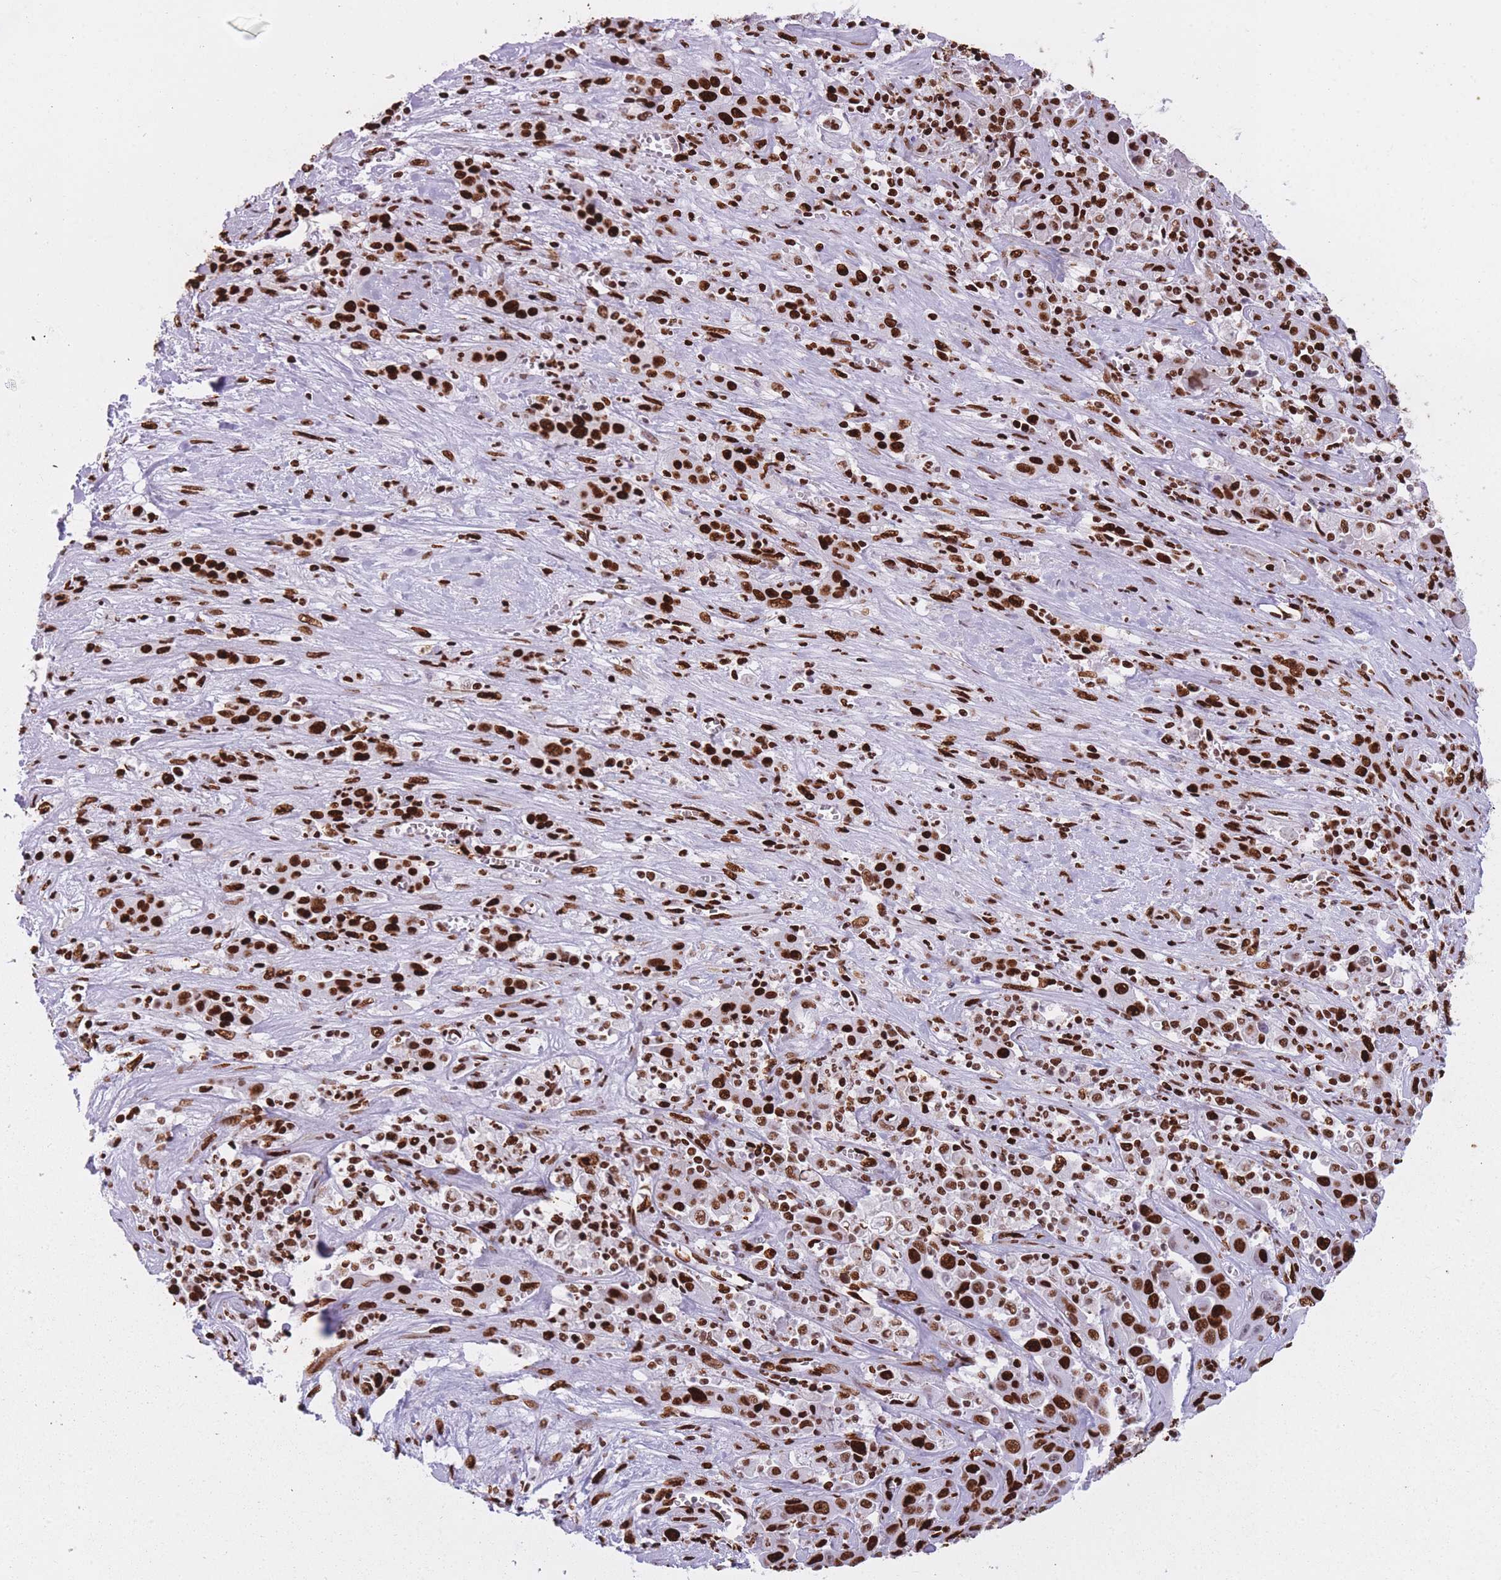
{"staining": {"intensity": "strong", "quantity": ">75%", "location": "nuclear"}, "tissue": "liver cancer", "cell_type": "Tumor cells", "image_type": "cancer", "snomed": [{"axis": "morphology", "description": "Cholangiocarcinoma"}, {"axis": "topography", "description": "Liver"}], "caption": "There is high levels of strong nuclear staining in tumor cells of liver cancer (cholangiocarcinoma), as demonstrated by immunohistochemical staining (brown color).", "gene": "HNRNPUL1", "patient": {"sex": "female", "age": 52}}